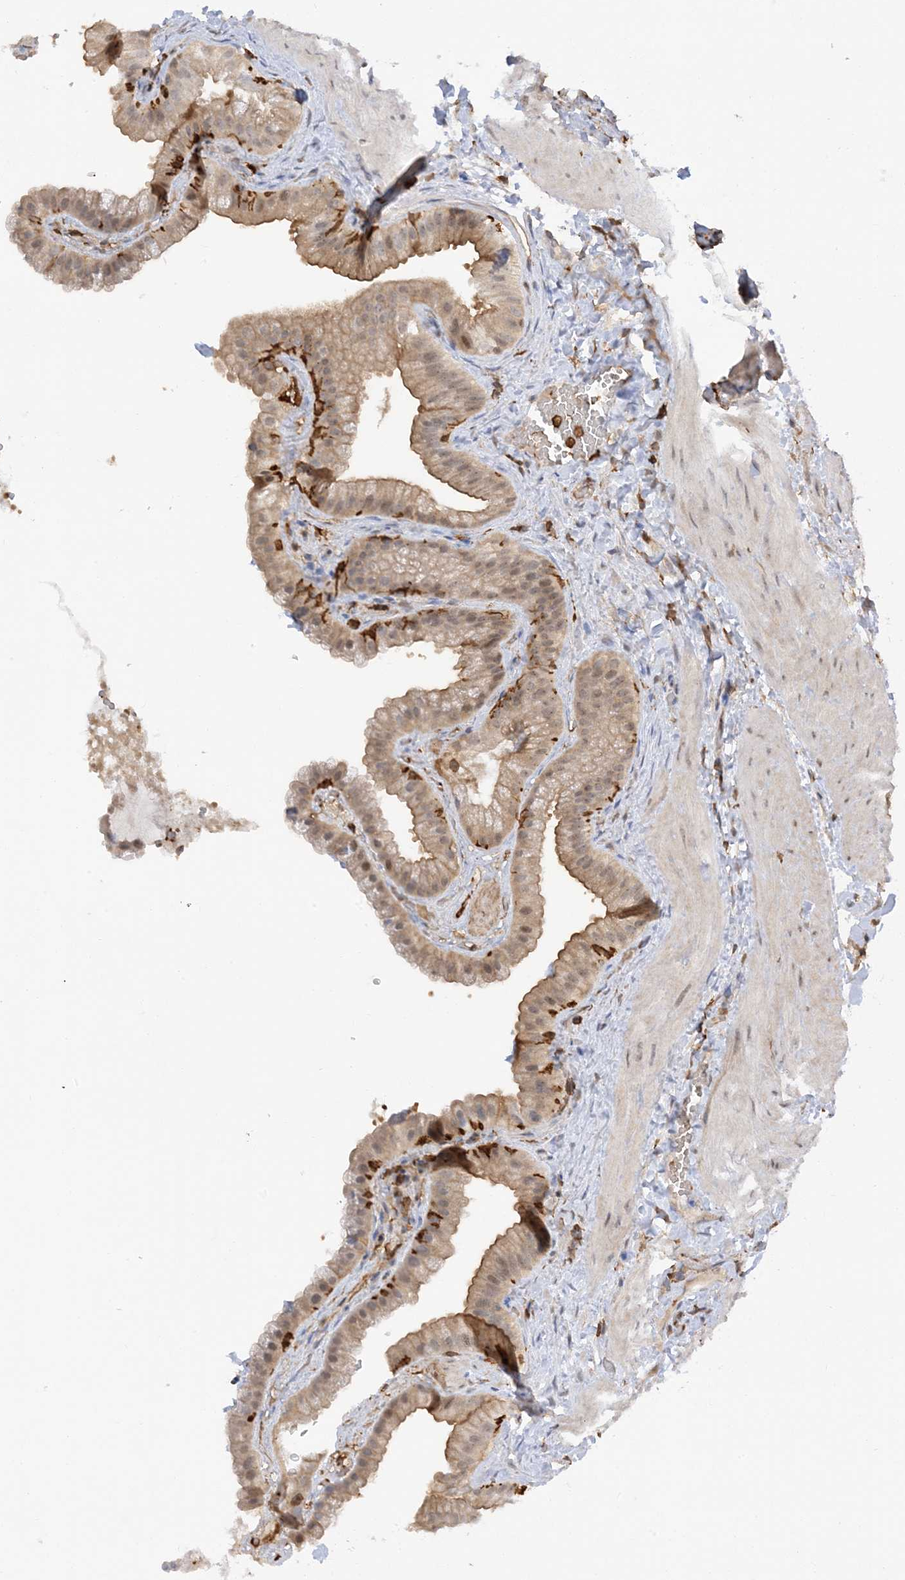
{"staining": {"intensity": "moderate", "quantity": ">75%", "location": "cytoplasmic/membranous"}, "tissue": "gallbladder", "cell_type": "Glandular cells", "image_type": "normal", "snomed": [{"axis": "morphology", "description": "Normal tissue, NOS"}, {"axis": "topography", "description": "Gallbladder"}], "caption": "A micrograph showing moderate cytoplasmic/membranous positivity in about >75% of glandular cells in unremarkable gallbladder, as visualized by brown immunohistochemical staining.", "gene": "PHACTR2", "patient": {"sex": "male", "age": 55}}